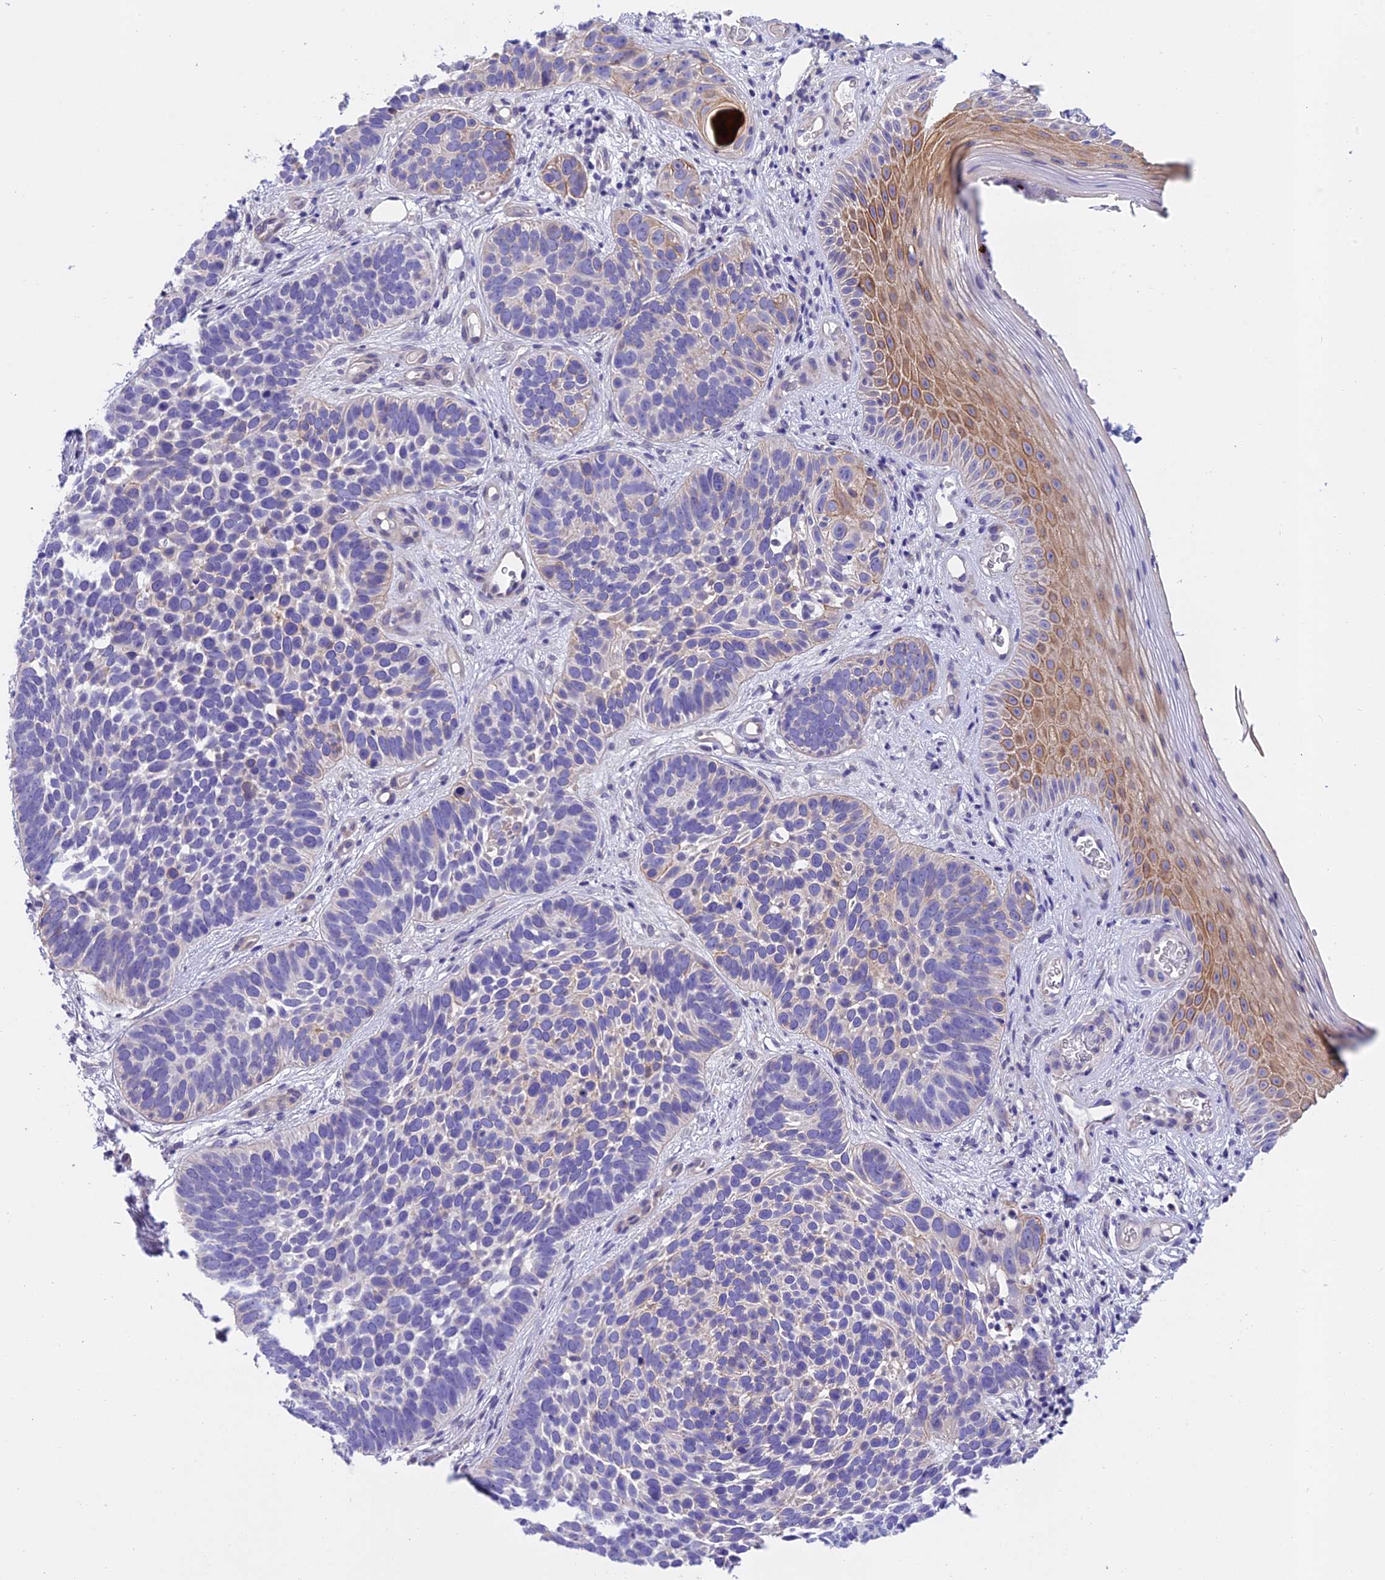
{"staining": {"intensity": "negative", "quantity": "none", "location": "none"}, "tissue": "skin cancer", "cell_type": "Tumor cells", "image_type": "cancer", "snomed": [{"axis": "morphology", "description": "Basal cell carcinoma"}, {"axis": "topography", "description": "Skin"}], "caption": "Tumor cells are negative for brown protein staining in skin cancer.", "gene": "C17orf67", "patient": {"sex": "male", "age": 89}}